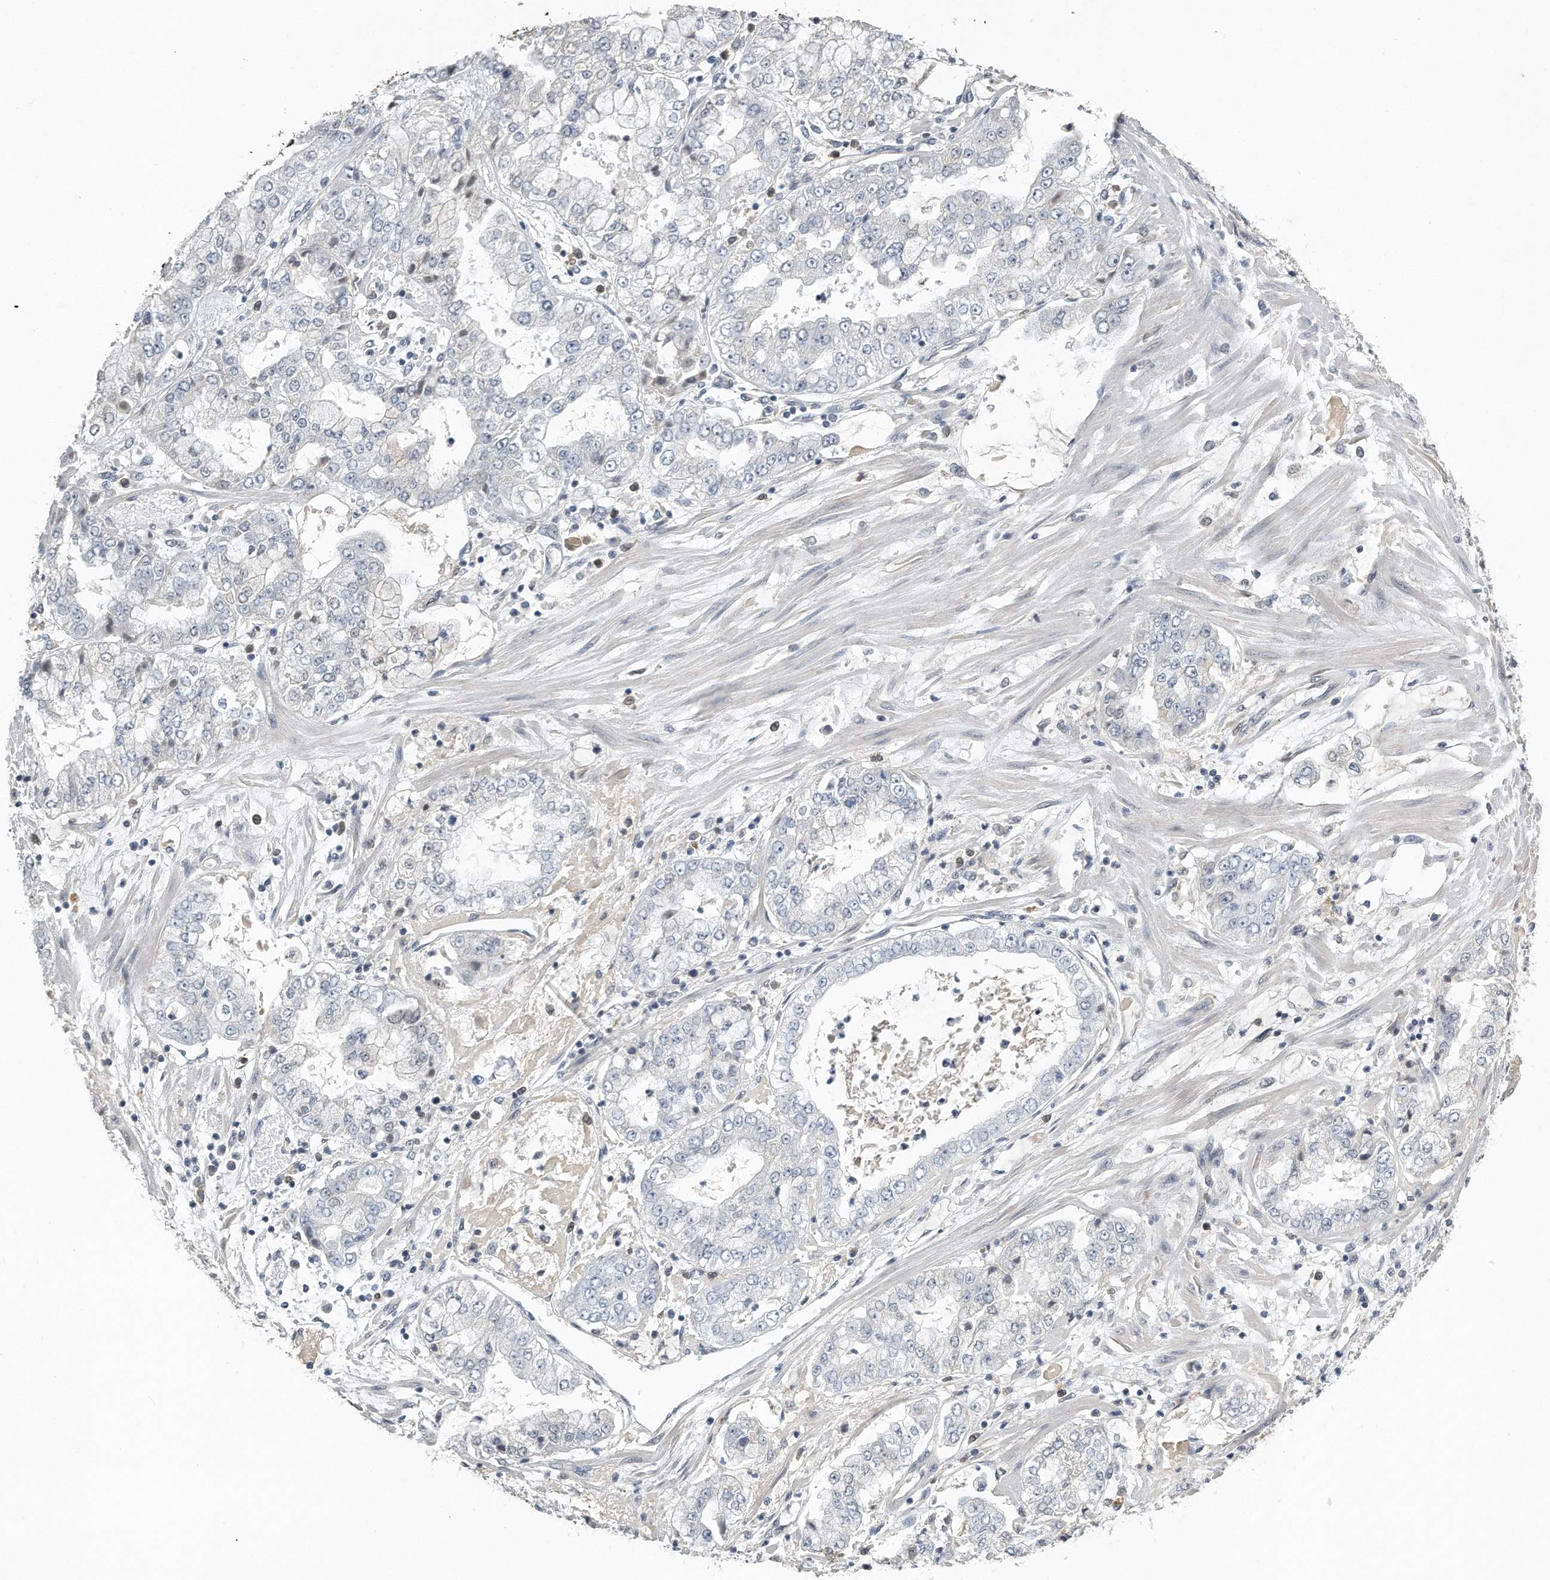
{"staining": {"intensity": "negative", "quantity": "none", "location": "none"}, "tissue": "stomach cancer", "cell_type": "Tumor cells", "image_type": "cancer", "snomed": [{"axis": "morphology", "description": "Adenocarcinoma, NOS"}, {"axis": "topography", "description": "Stomach"}], "caption": "Tumor cells show no significant protein positivity in stomach cancer. (DAB immunohistochemistry (IHC) visualized using brightfield microscopy, high magnification).", "gene": "CAMK1", "patient": {"sex": "male", "age": 76}}